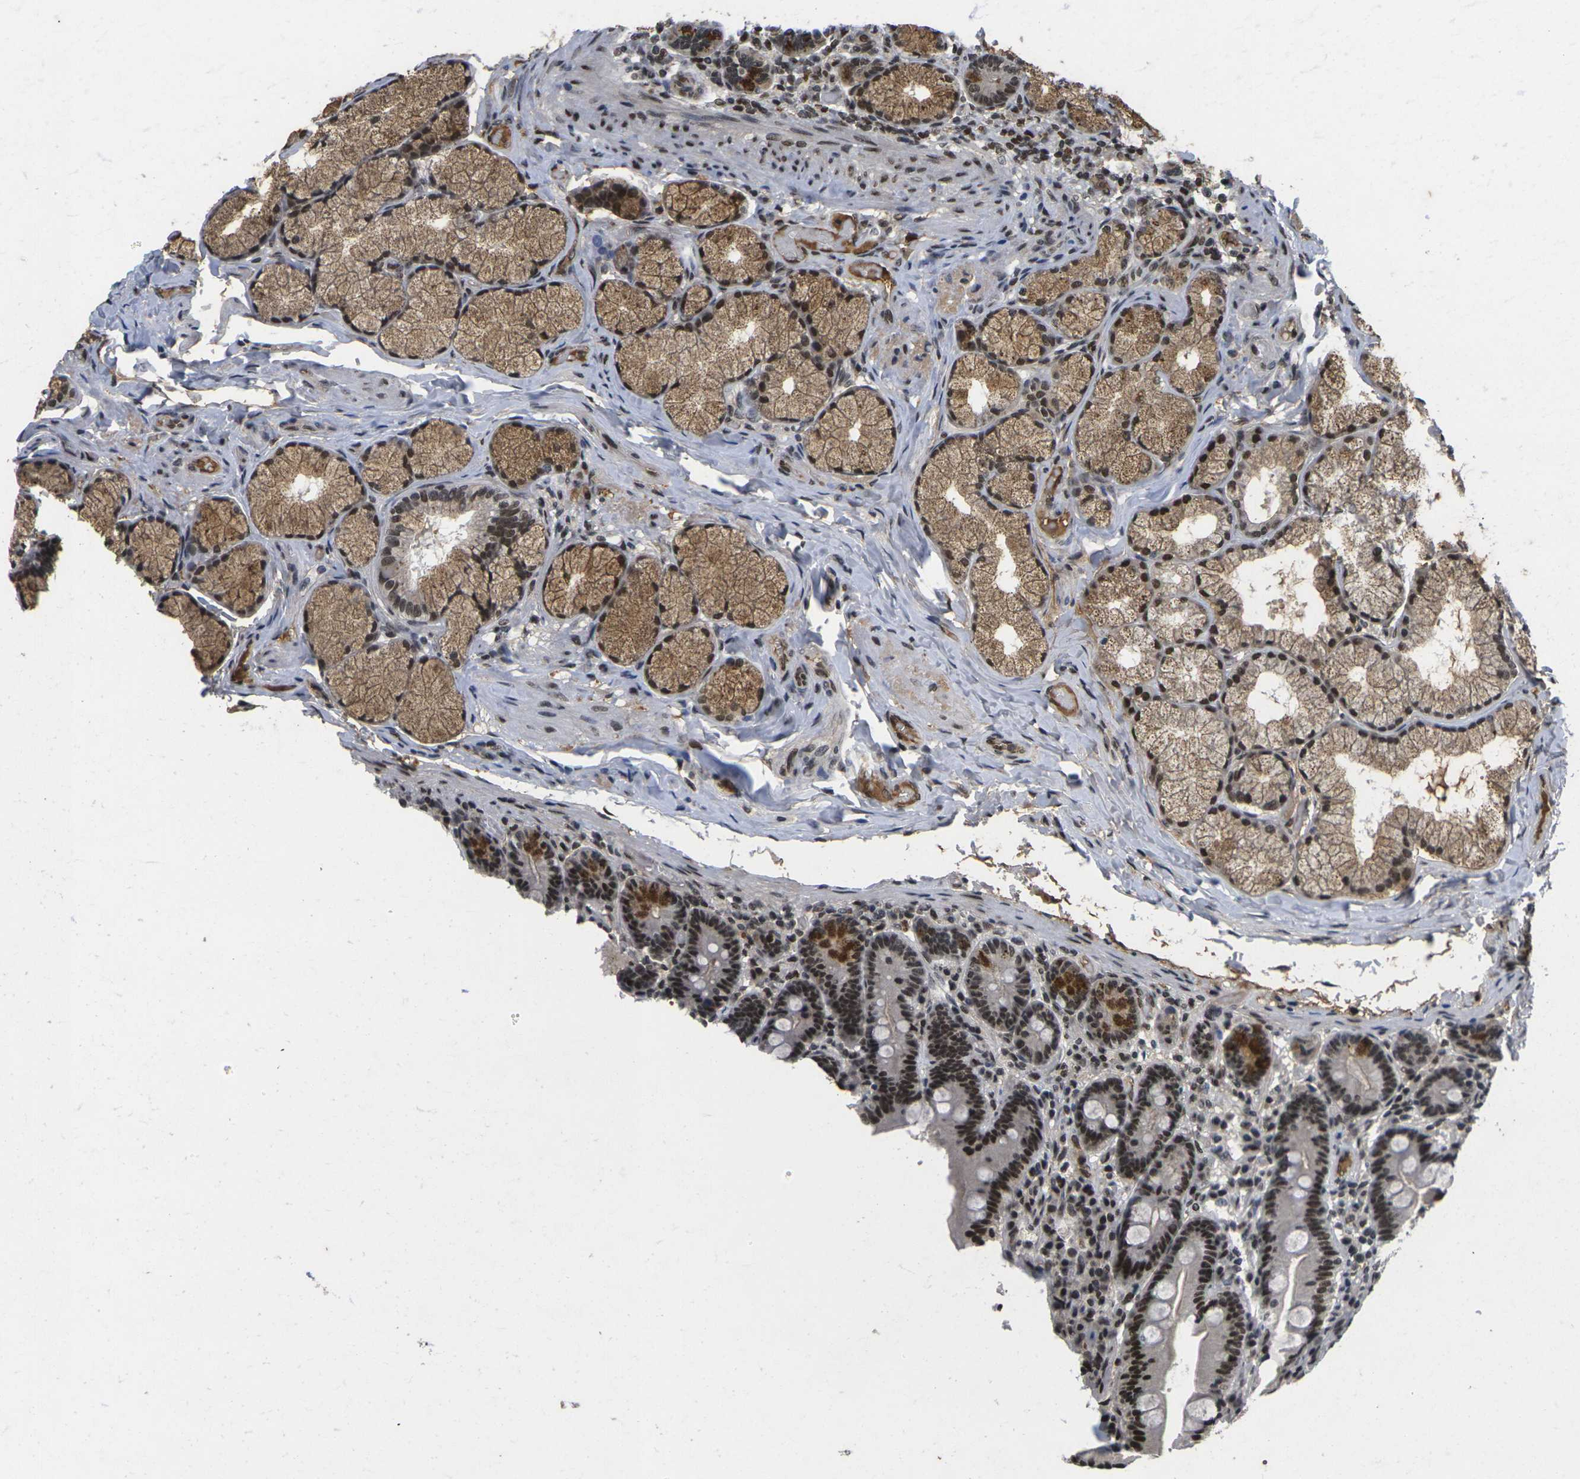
{"staining": {"intensity": "strong", "quantity": ">75%", "location": "cytoplasmic/membranous,nuclear"}, "tissue": "duodenum", "cell_type": "Glandular cells", "image_type": "normal", "snomed": [{"axis": "morphology", "description": "Normal tissue, NOS"}, {"axis": "topography", "description": "Duodenum"}], "caption": "High-magnification brightfield microscopy of normal duodenum stained with DAB (3,3'-diaminobenzidine) (brown) and counterstained with hematoxylin (blue). glandular cells exhibit strong cytoplasmic/membranous,nuclear staining is present in about>75% of cells.", "gene": "GTF2E1", "patient": {"sex": "male", "age": 54}}